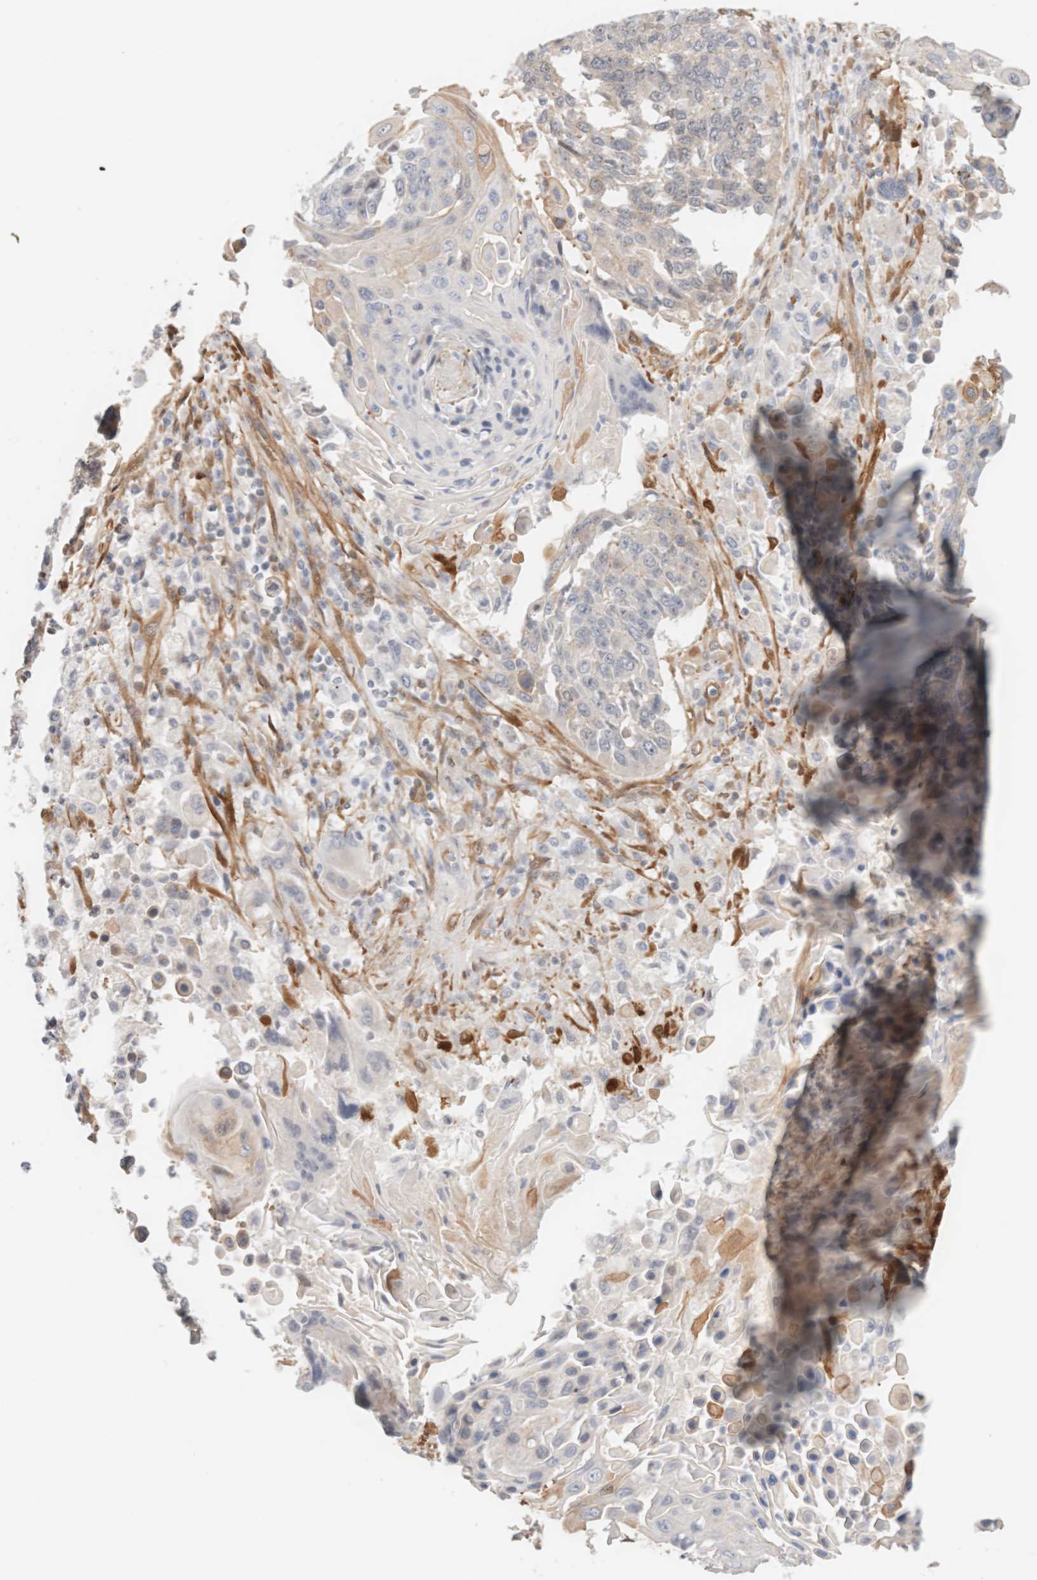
{"staining": {"intensity": "negative", "quantity": "none", "location": "none"}, "tissue": "lung cancer", "cell_type": "Tumor cells", "image_type": "cancer", "snomed": [{"axis": "morphology", "description": "Squamous cell carcinoma, NOS"}, {"axis": "topography", "description": "Lung"}], "caption": "Immunohistochemistry (IHC) histopathology image of lung cancer (squamous cell carcinoma) stained for a protein (brown), which displays no expression in tumor cells.", "gene": "LMCD1", "patient": {"sex": "male", "age": 66}}